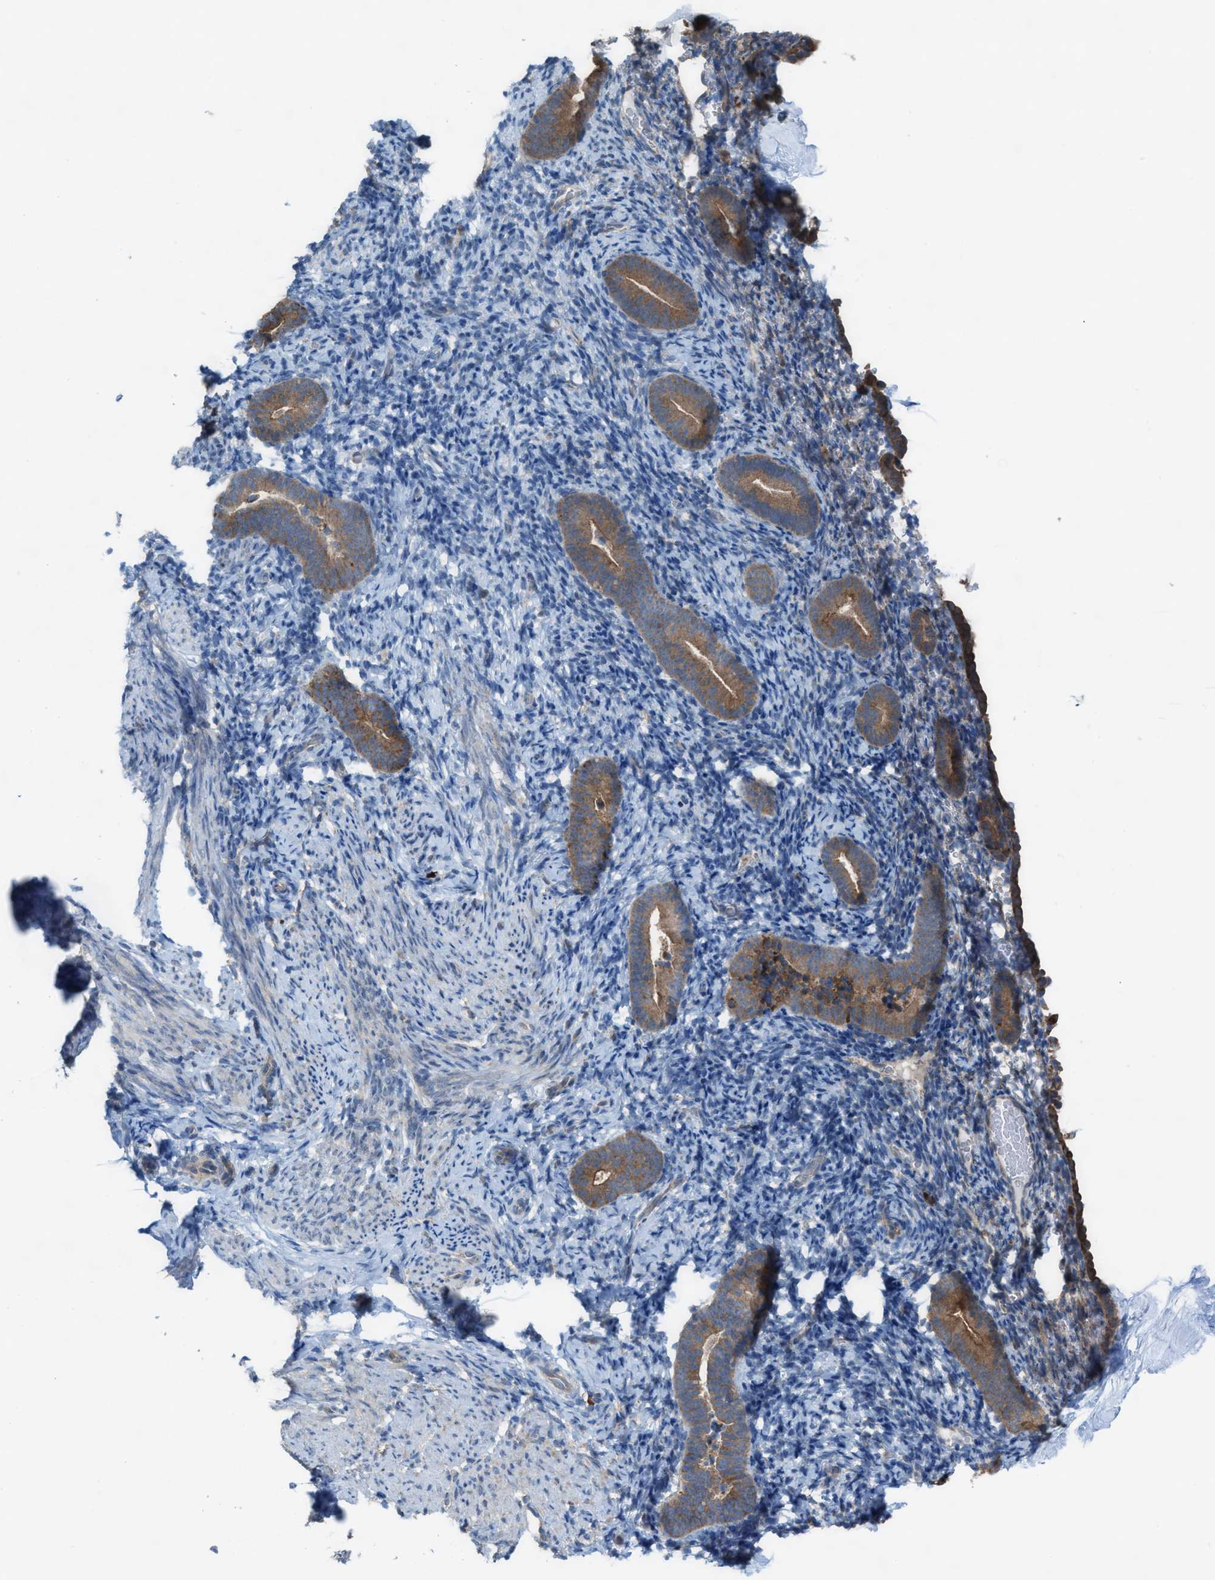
{"staining": {"intensity": "negative", "quantity": "none", "location": "none"}, "tissue": "endometrium", "cell_type": "Cells in endometrial stroma", "image_type": "normal", "snomed": [{"axis": "morphology", "description": "Normal tissue, NOS"}, {"axis": "topography", "description": "Endometrium"}], "caption": "Human endometrium stained for a protein using immunohistochemistry (IHC) reveals no positivity in cells in endometrial stroma.", "gene": "PLAA", "patient": {"sex": "female", "age": 51}}